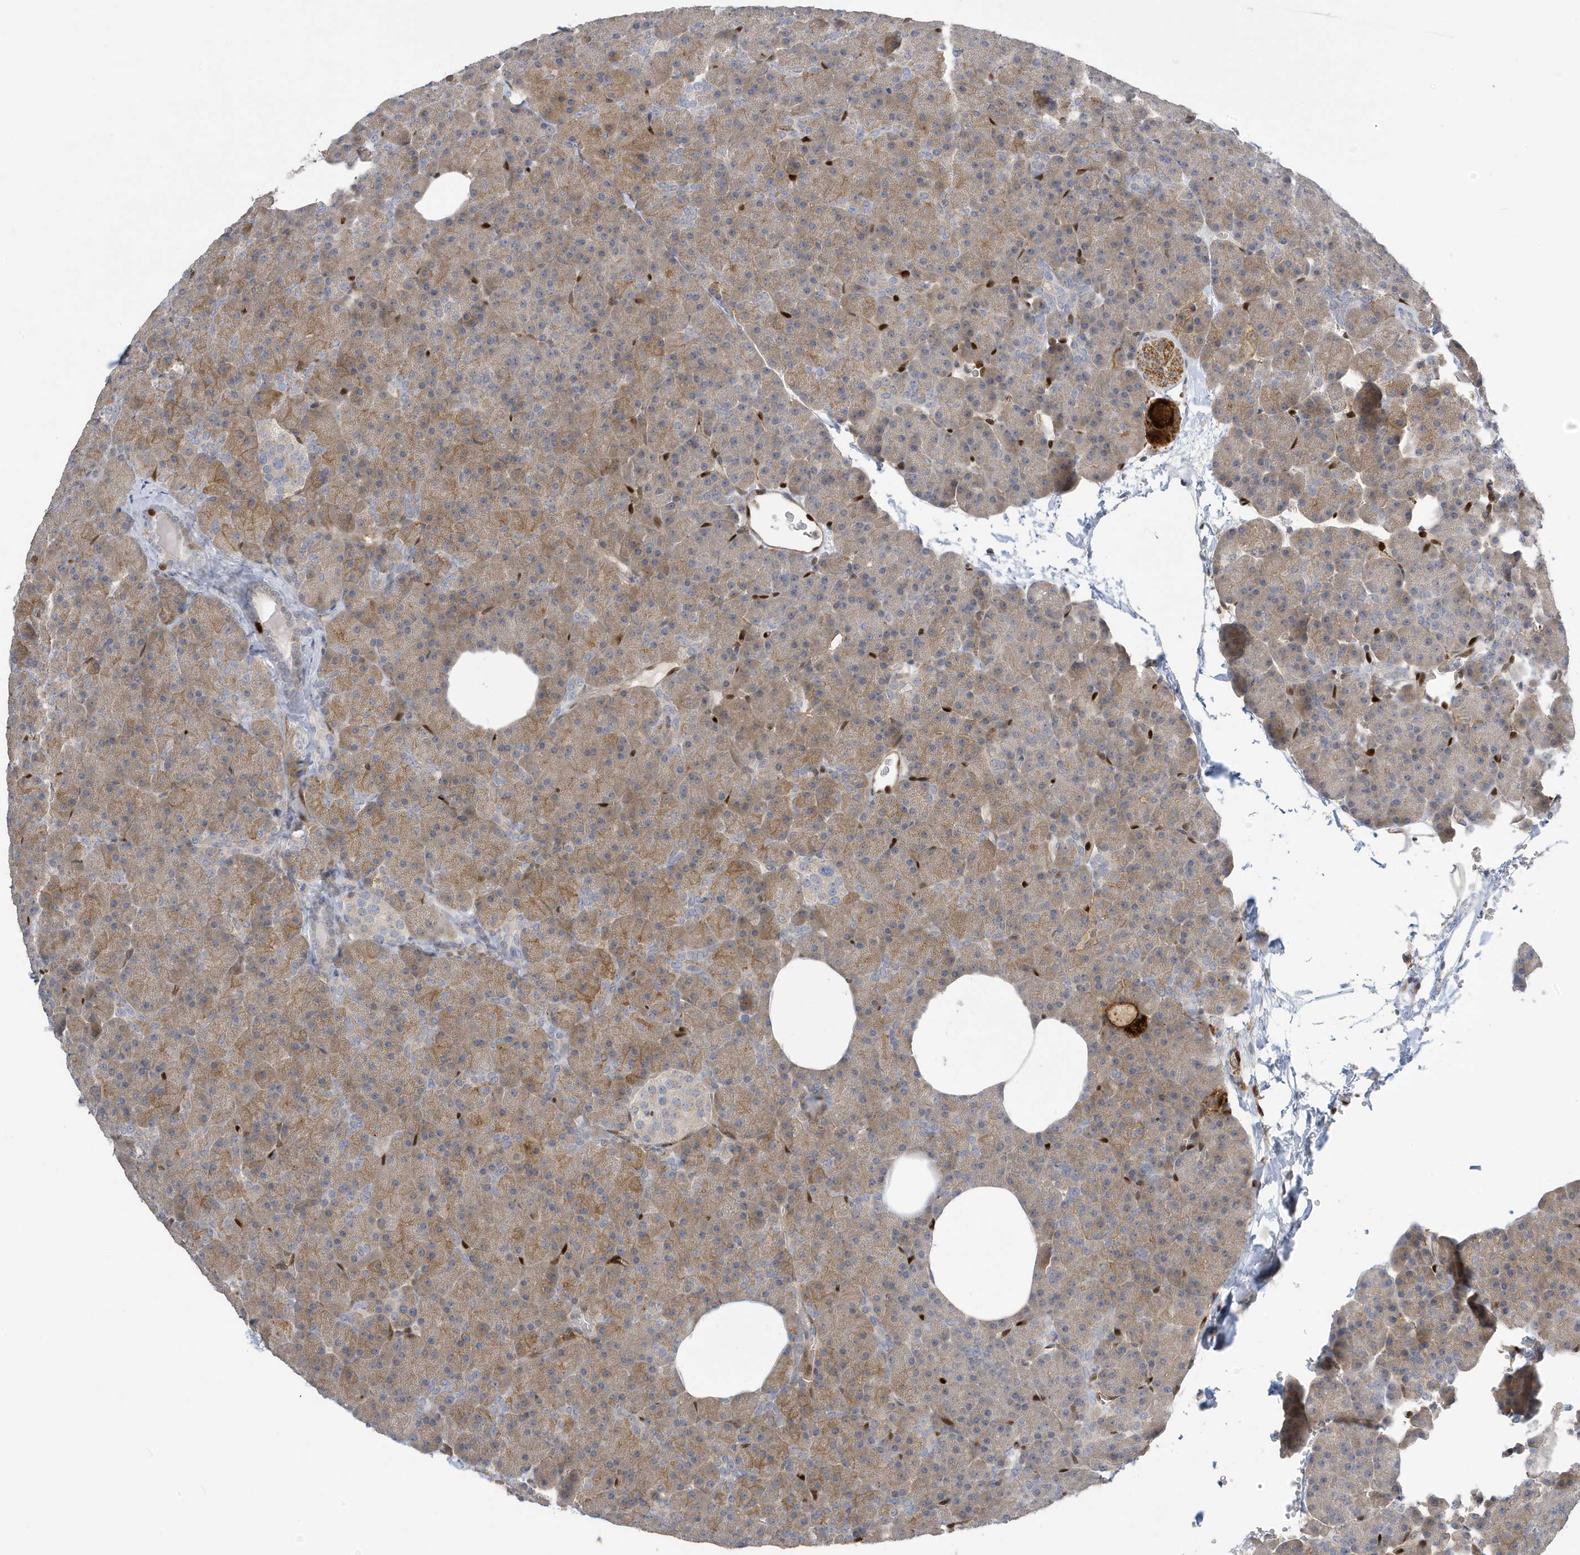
{"staining": {"intensity": "moderate", "quantity": ">75%", "location": "cytoplasmic/membranous"}, "tissue": "pancreas", "cell_type": "Exocrine glandular cells", "image_type": "normal", "snomed": [{"axis": "morphology", "description": "Normal tissue, NOS"}, {"axis": "morphology", "description": "Carcinoid, malignant, NOS"}, {"axis": "topography", "description": "Pancreas"}], "caption": "Protein staining reveals moderate cytoplasmic/membranous positivity in about >75% of exocrine glandular cells in unremarkable pancreas. (brown staining indicates protein expression, while blue staining denotes nuclei).", "gene": "NCOA7", "patient": {"sex": "female", "age": 35}}